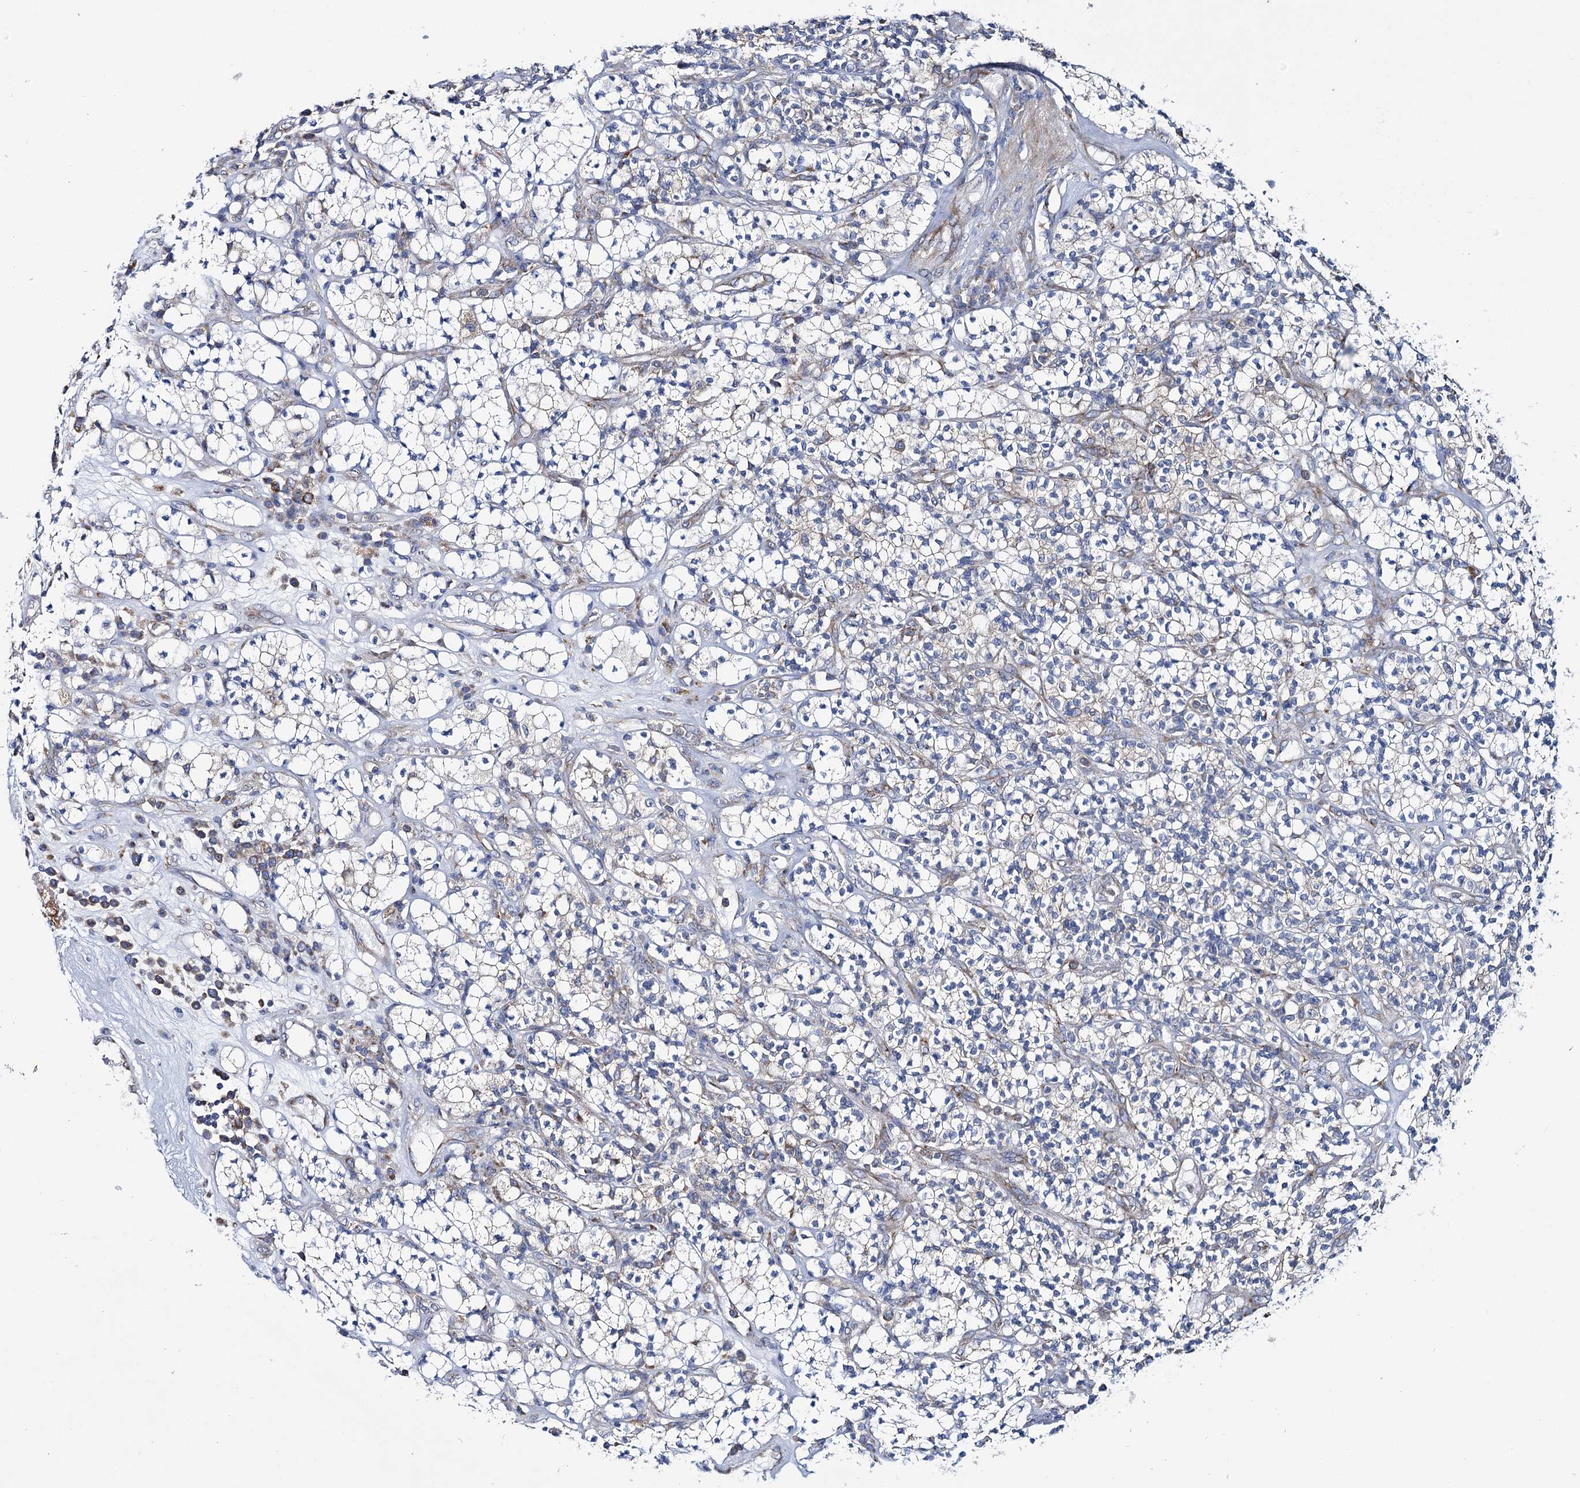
{"staining": {"intensity": "moderate", "quantity": "<25%", "location": "cytoplasmic/membranous"}, "tissue": "renal cancer", "cell_type": "Tumor cells", "image_type": "cancer", "snomed": [{"axis": "morphology", "description": "Adenocarcinoma, NOS"}, {"axis": "topography", "description": "Kidney"}], "caption": "This is an image of immunohistochemistry (IHC) staining of renal cancer (adenocarcinoma), which shows moderate expression in the cytoplasmic/membranous of tumor cells.", "gene": "THUMPD3", "patient": {"sex": "male", "age": 77}}